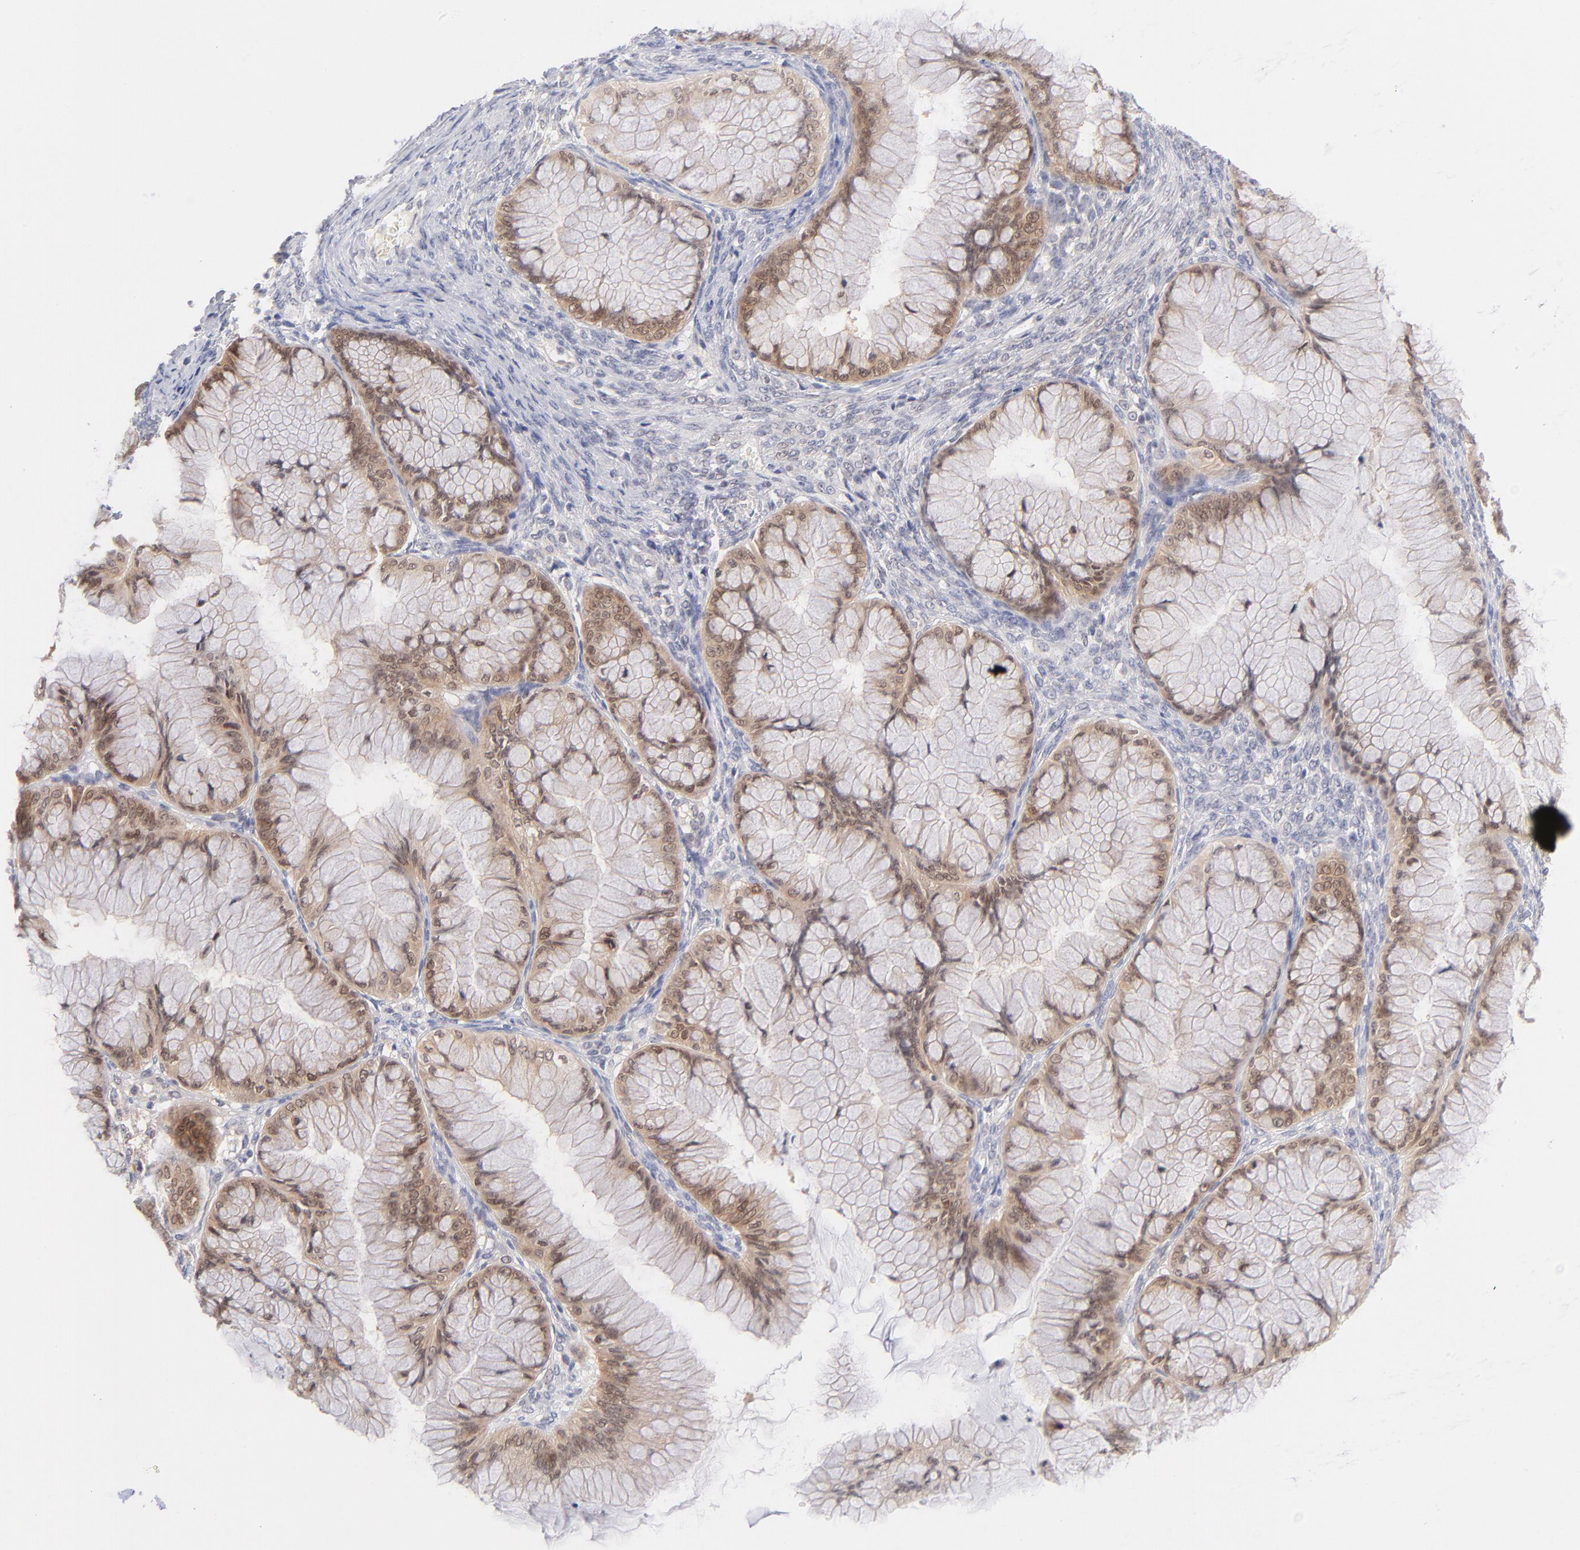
{"staining": {"intensity": "weak", "quantity": ">75%", "location": "nuclear"}, "tissue": "ovarian cancer", "cell_type": "Tumor cells", "image_type": "cancer", "snomed": [{"axis": "morphology", "description": "Cystadenocarcinoma, mucinous, NOS"}, {"axis": "topography", "description": "Ovary"}], "caption": "Immunohistochemistry (IHC) photomicrograph of neoplastic tissue: human ovarian cancer stained using immunohistochemistry exhibits low levels of weak protein expression localized specifically in the nuclear of tumor cells, appearing as a nuclear brown color.", "gene": "CASP6", "patient": {"sex": "female", "age": 63}}